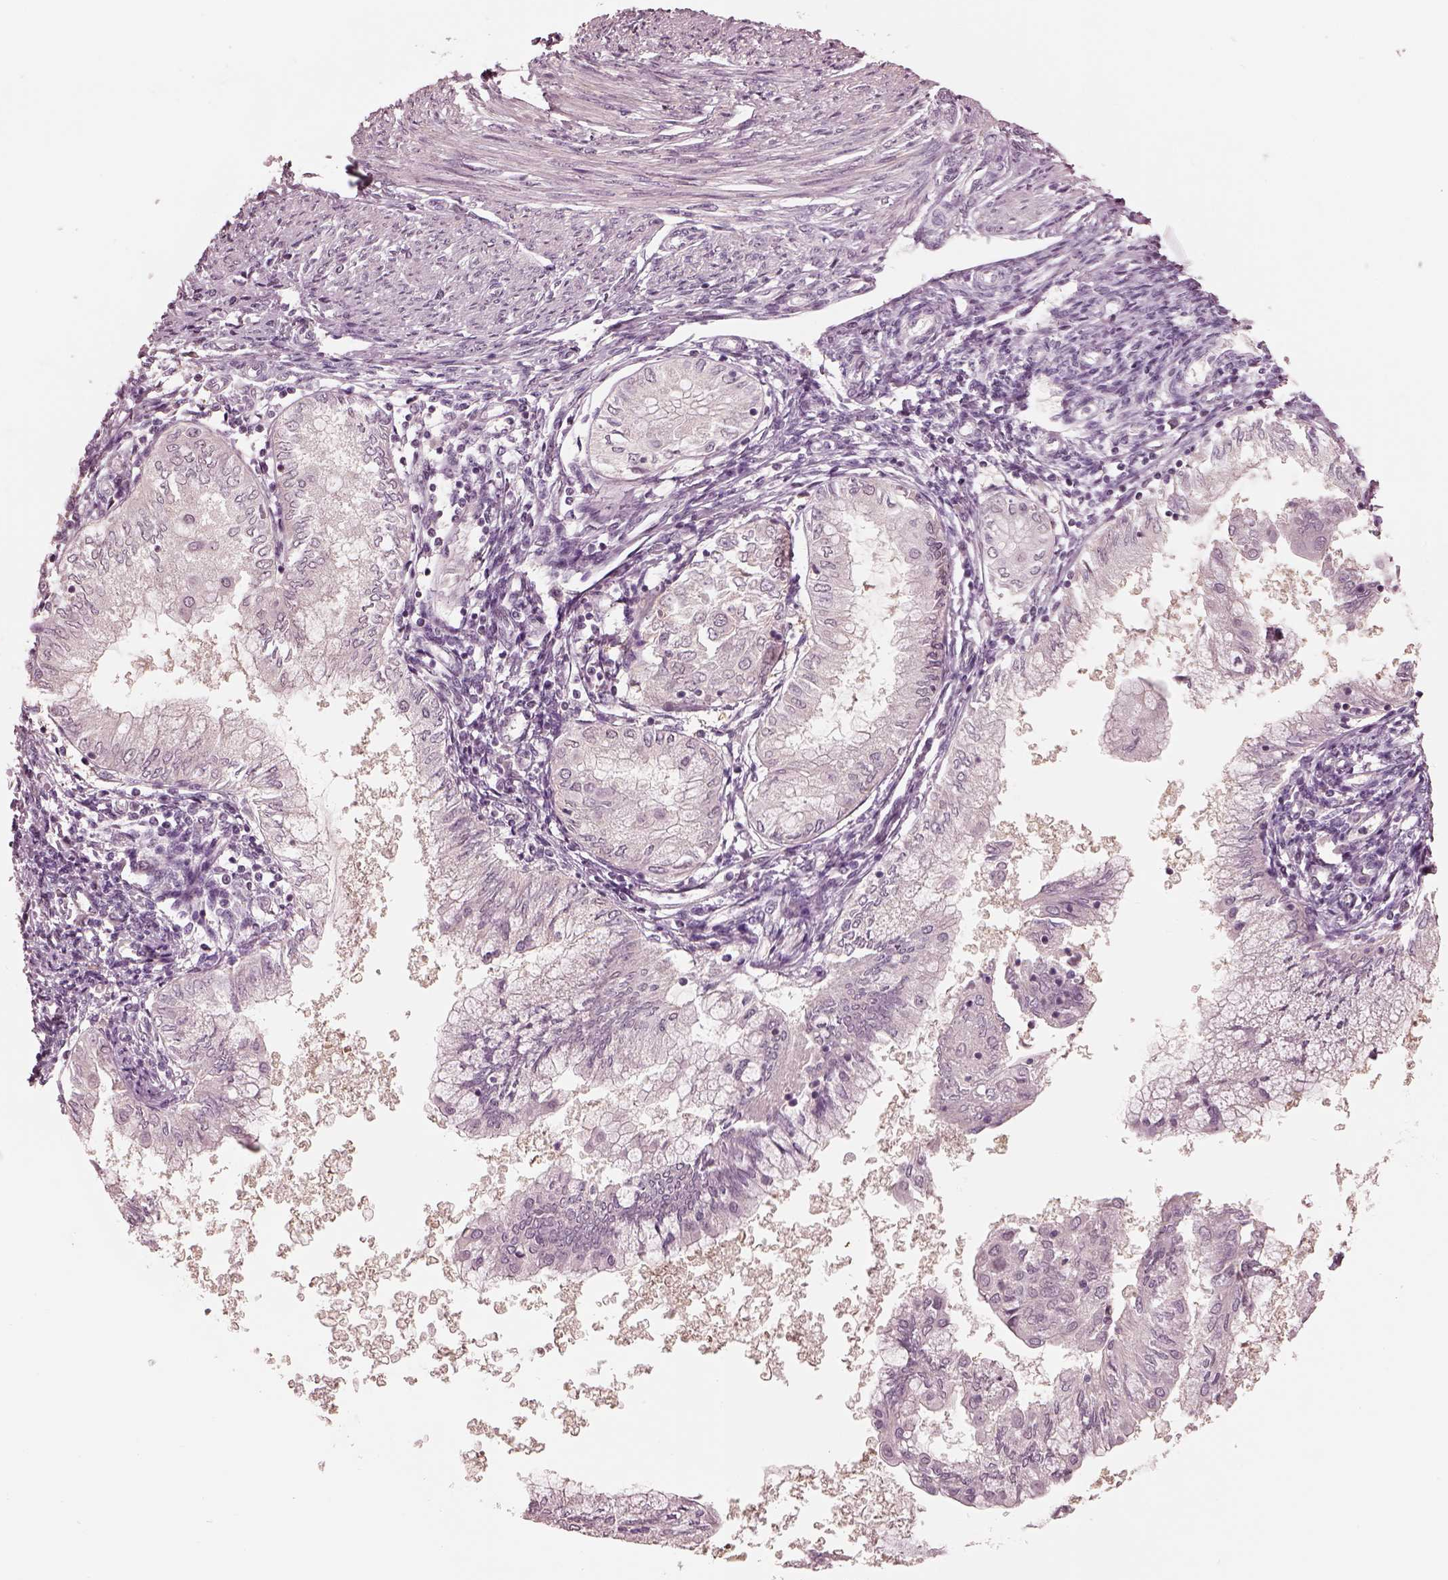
{"staining": {"intensity": "negative", "quantity": "none", "location": "none"}, "tissue": "endometrial cancer", "cell_type": "Tumor cells", "image_type": "cancer", "snomed": [{"axis": "morphology", "description": "Adenocarcinoma, NOS"}, {"axis": "topography", "description": "Endometrium"}], "caption": "An IHC image of endometrial cancer (adenocarcinoma) is shown. There is no staining in tumor cells of endometrial cancer (adenocarcinoma).", "gene": "IQCG", "patient": {"sex": "female", "age": 68}}